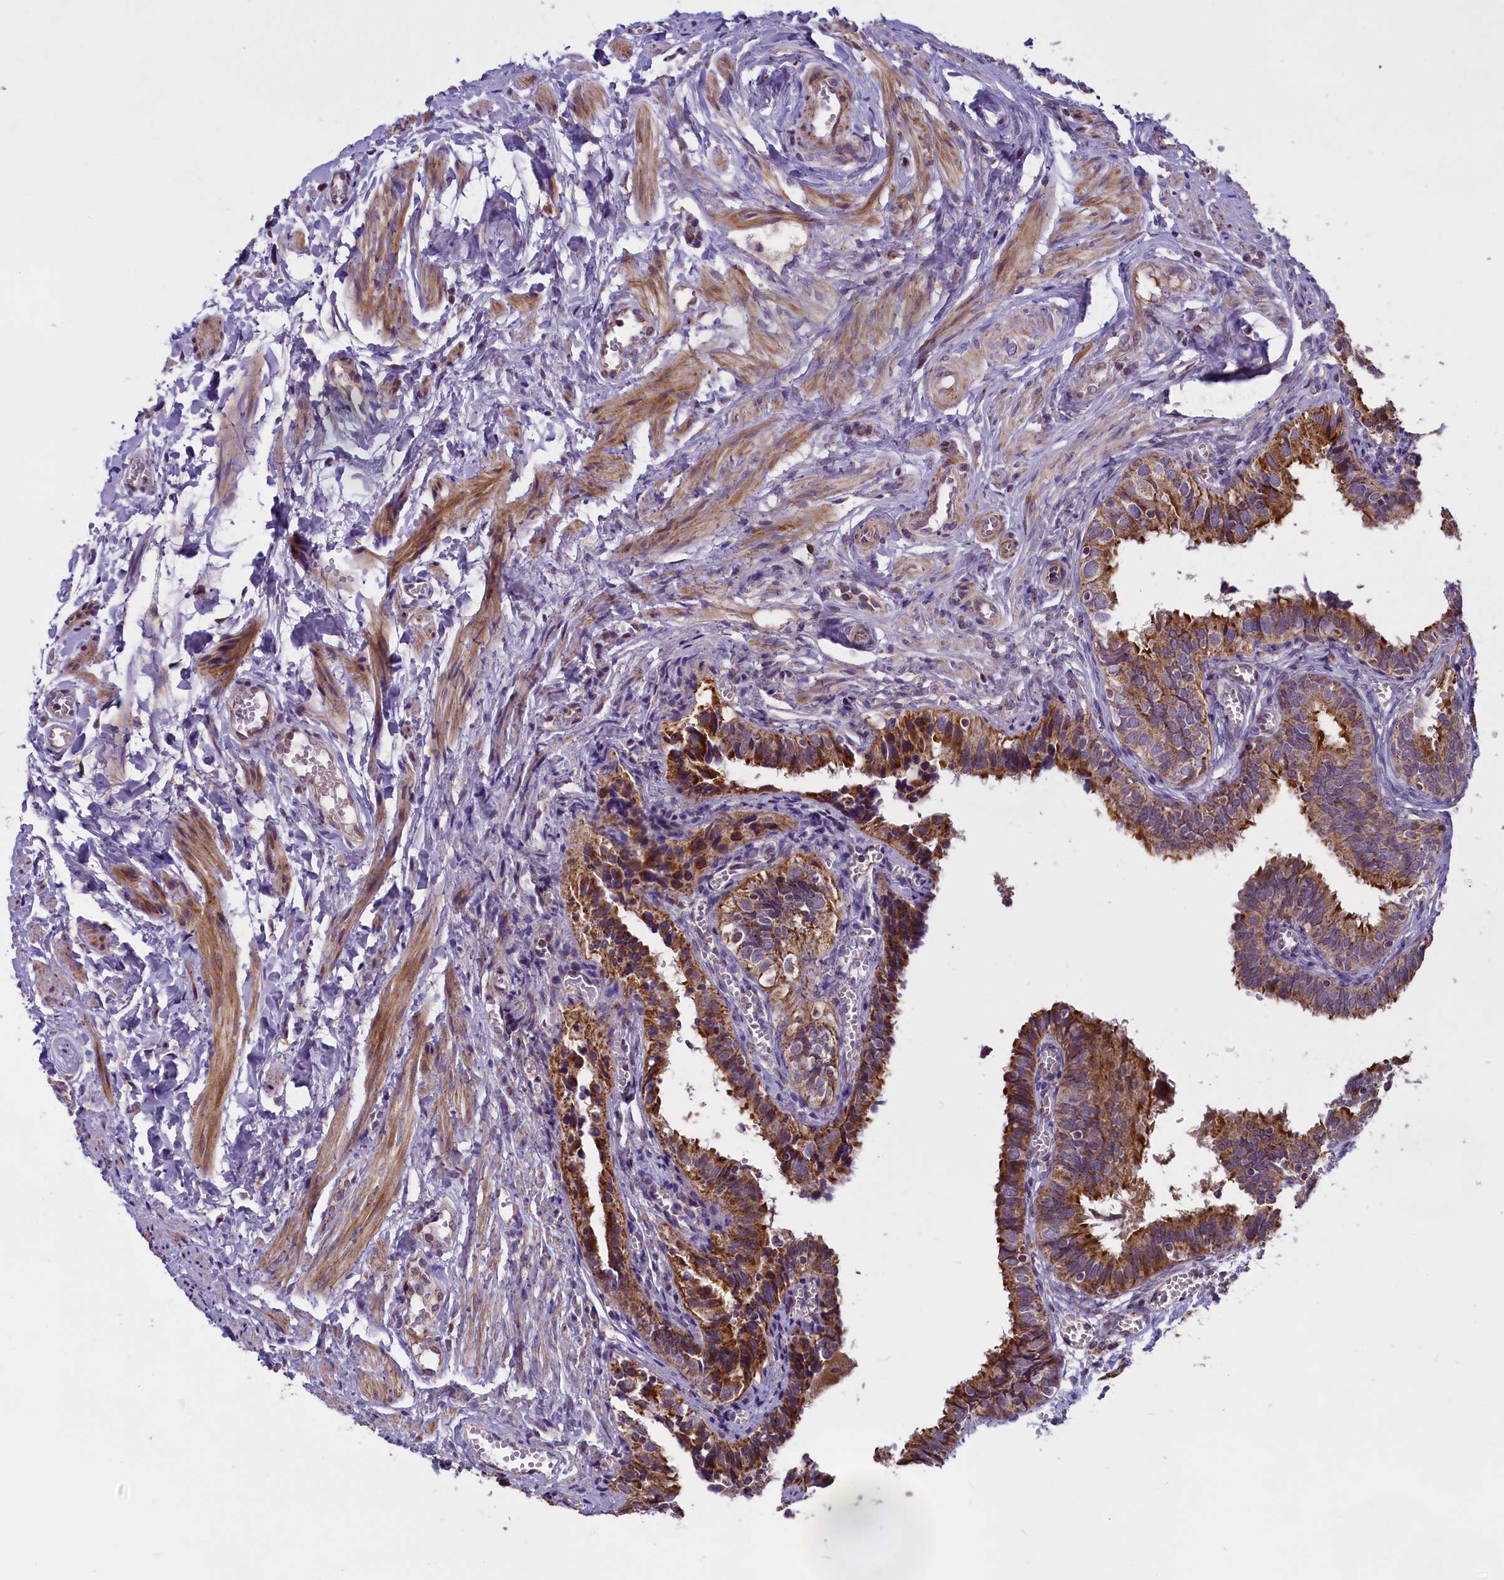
{"staining": {"intensity": "moderate", "quantity": ">75%", "location": "cytoplasmic/membranous"}, "tissue": "fallopian tube", "cell_type": "Glandular cells", "image_type": "normal", "snomed": [{"axis": "morphology", "description": "Normal tissue, NOS"}, {"axis": "topography", "description": "Fallopian tube"}], "caption": "Glandular cells exhibit moderate cytoplasmic/membranous expression in approximately >75% of cells in benign fallopian tube. The staining was performed using DAB to visualize the protein expression in brown, while the nuclei were stained in blue with hematoxylin (Magnification: 20x).", "gene": "GLRX5", "patient": {"sex": "female", "age": 46}}